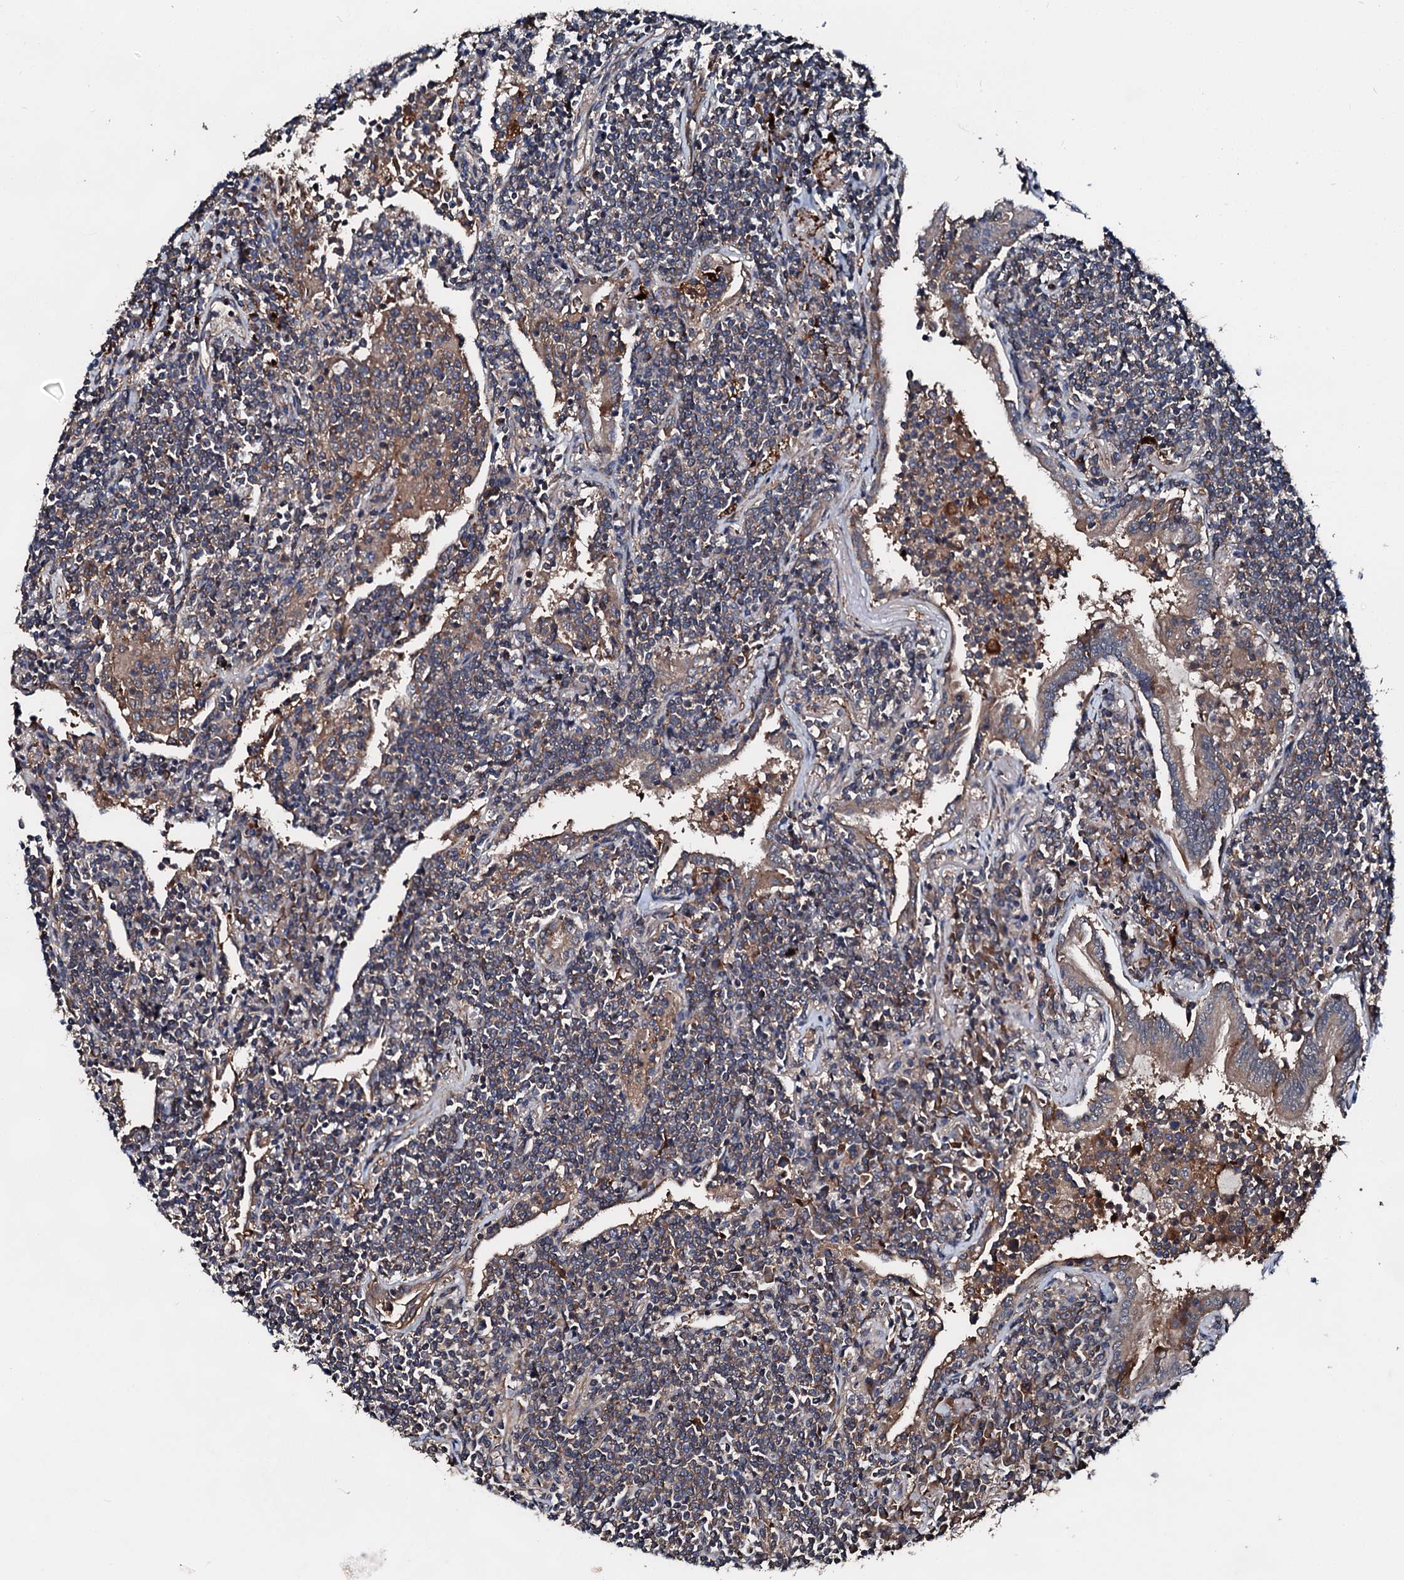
{"staining": {"intensity": "weak", "quantity": ">75%", "location": "cytoplasmic/membranous"}, "tissue": "lymphoma", "cell_type": "Tumor cells", "image_type": "cancer", "snomed": [{"axis": "morphology", "description": "Malignant lymphoma, non-Hodgkin's type, Low grade"}, {"axis": "topography", "description": "Lung"}], "caption": "Immunohistochemical staining of human lymphoma displays low levels of weak cytoplasmic/membranous protein staining in about >75% of tumor cells.", "gene": "FGD4", "patient": {"sex": "female", "age": 71}}